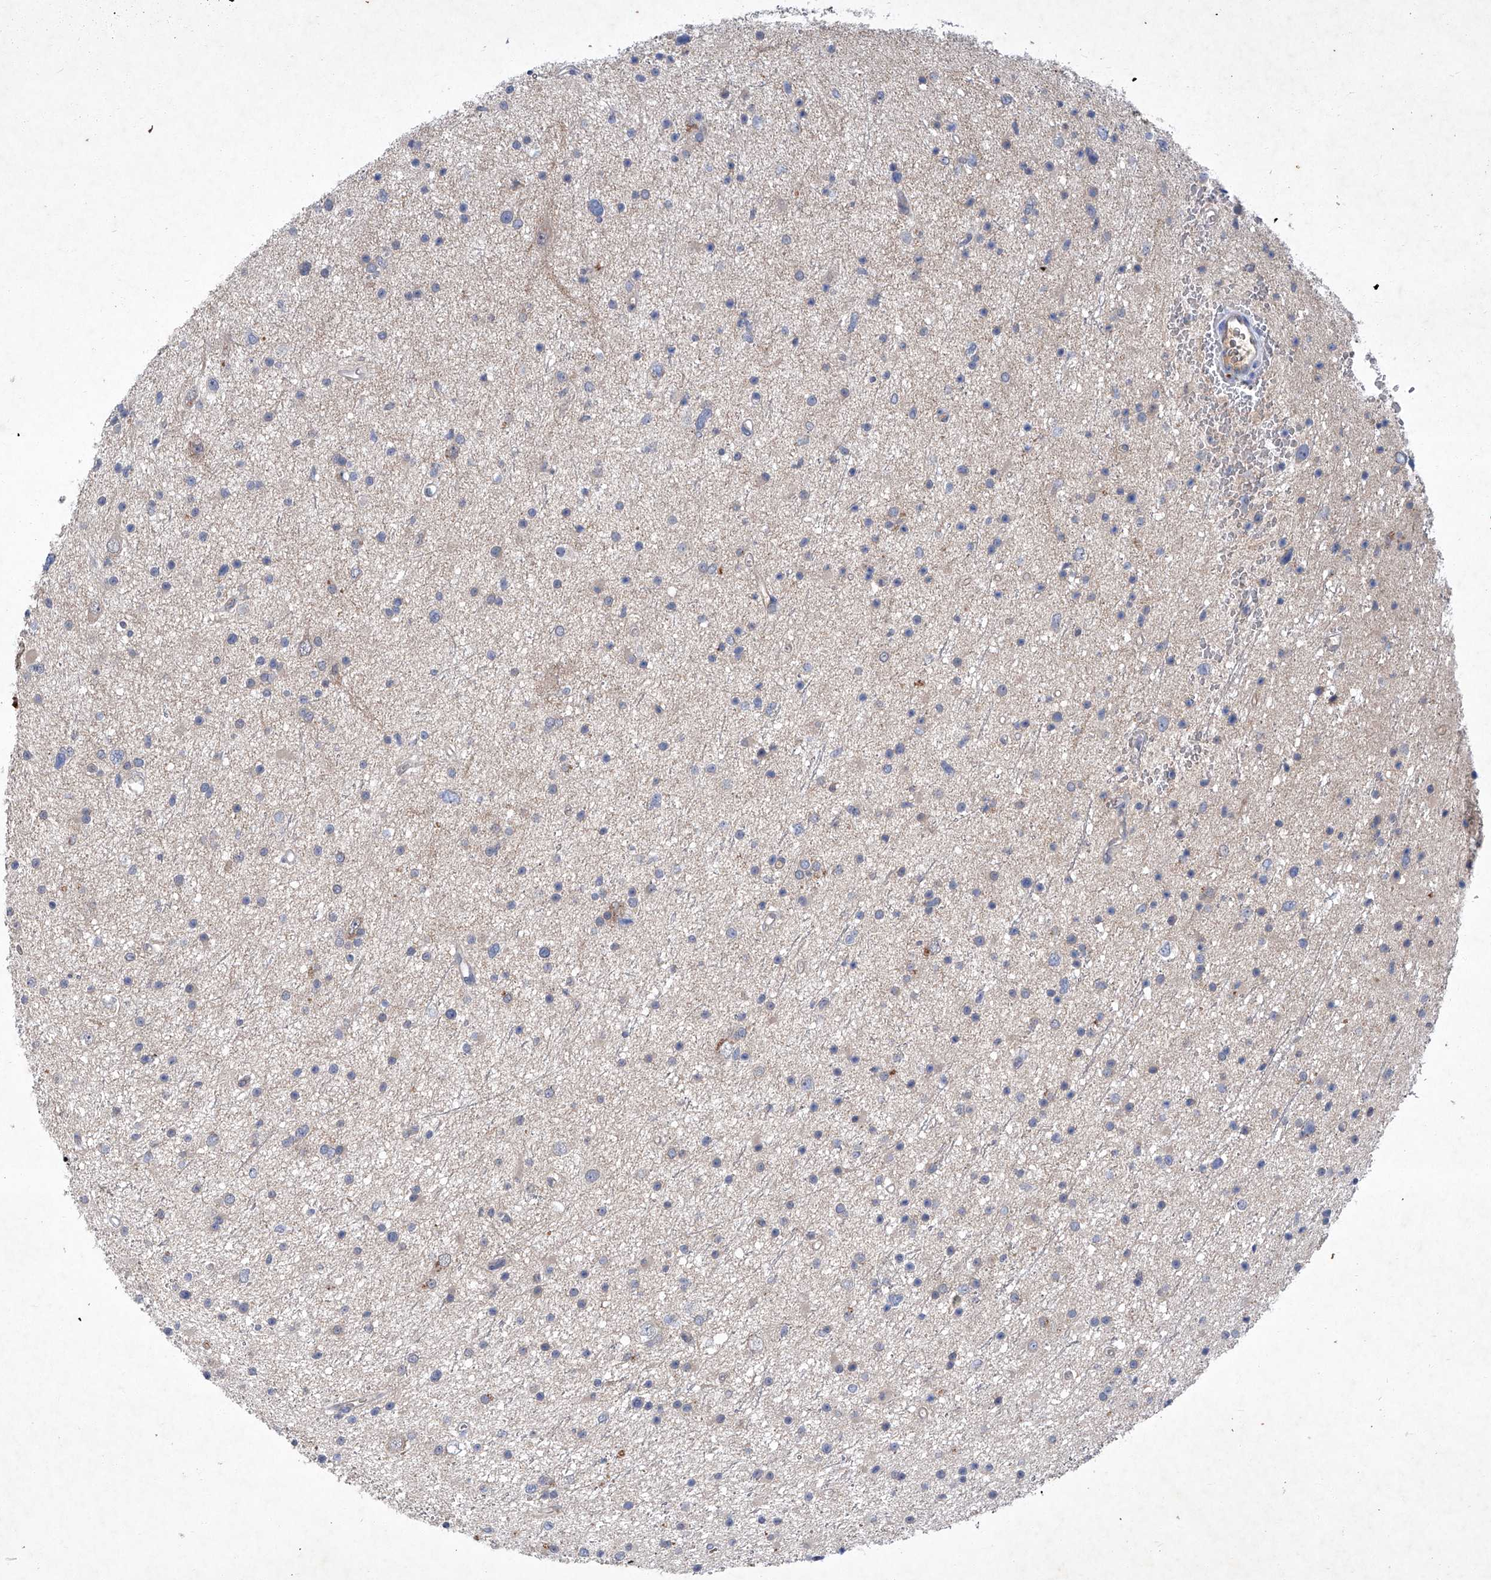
{"staining": {"intensity": "negative", "quantity": "none", "location": "none"}, "tissue": "glioma", "cell_type": "Tumor cells", "image_type": "cancer", "snomed": [{"axis": "morphology", "description": "Glioma, malignant, Low grade"}, {"axis": "topography", "description": "Cerebral cortex"}], "caption": "Tumor cells show no significant protein positivity in low-grade glioma (malignant).", "gene": "SBK2", "patient": {"sex": "female", "age": 39}}